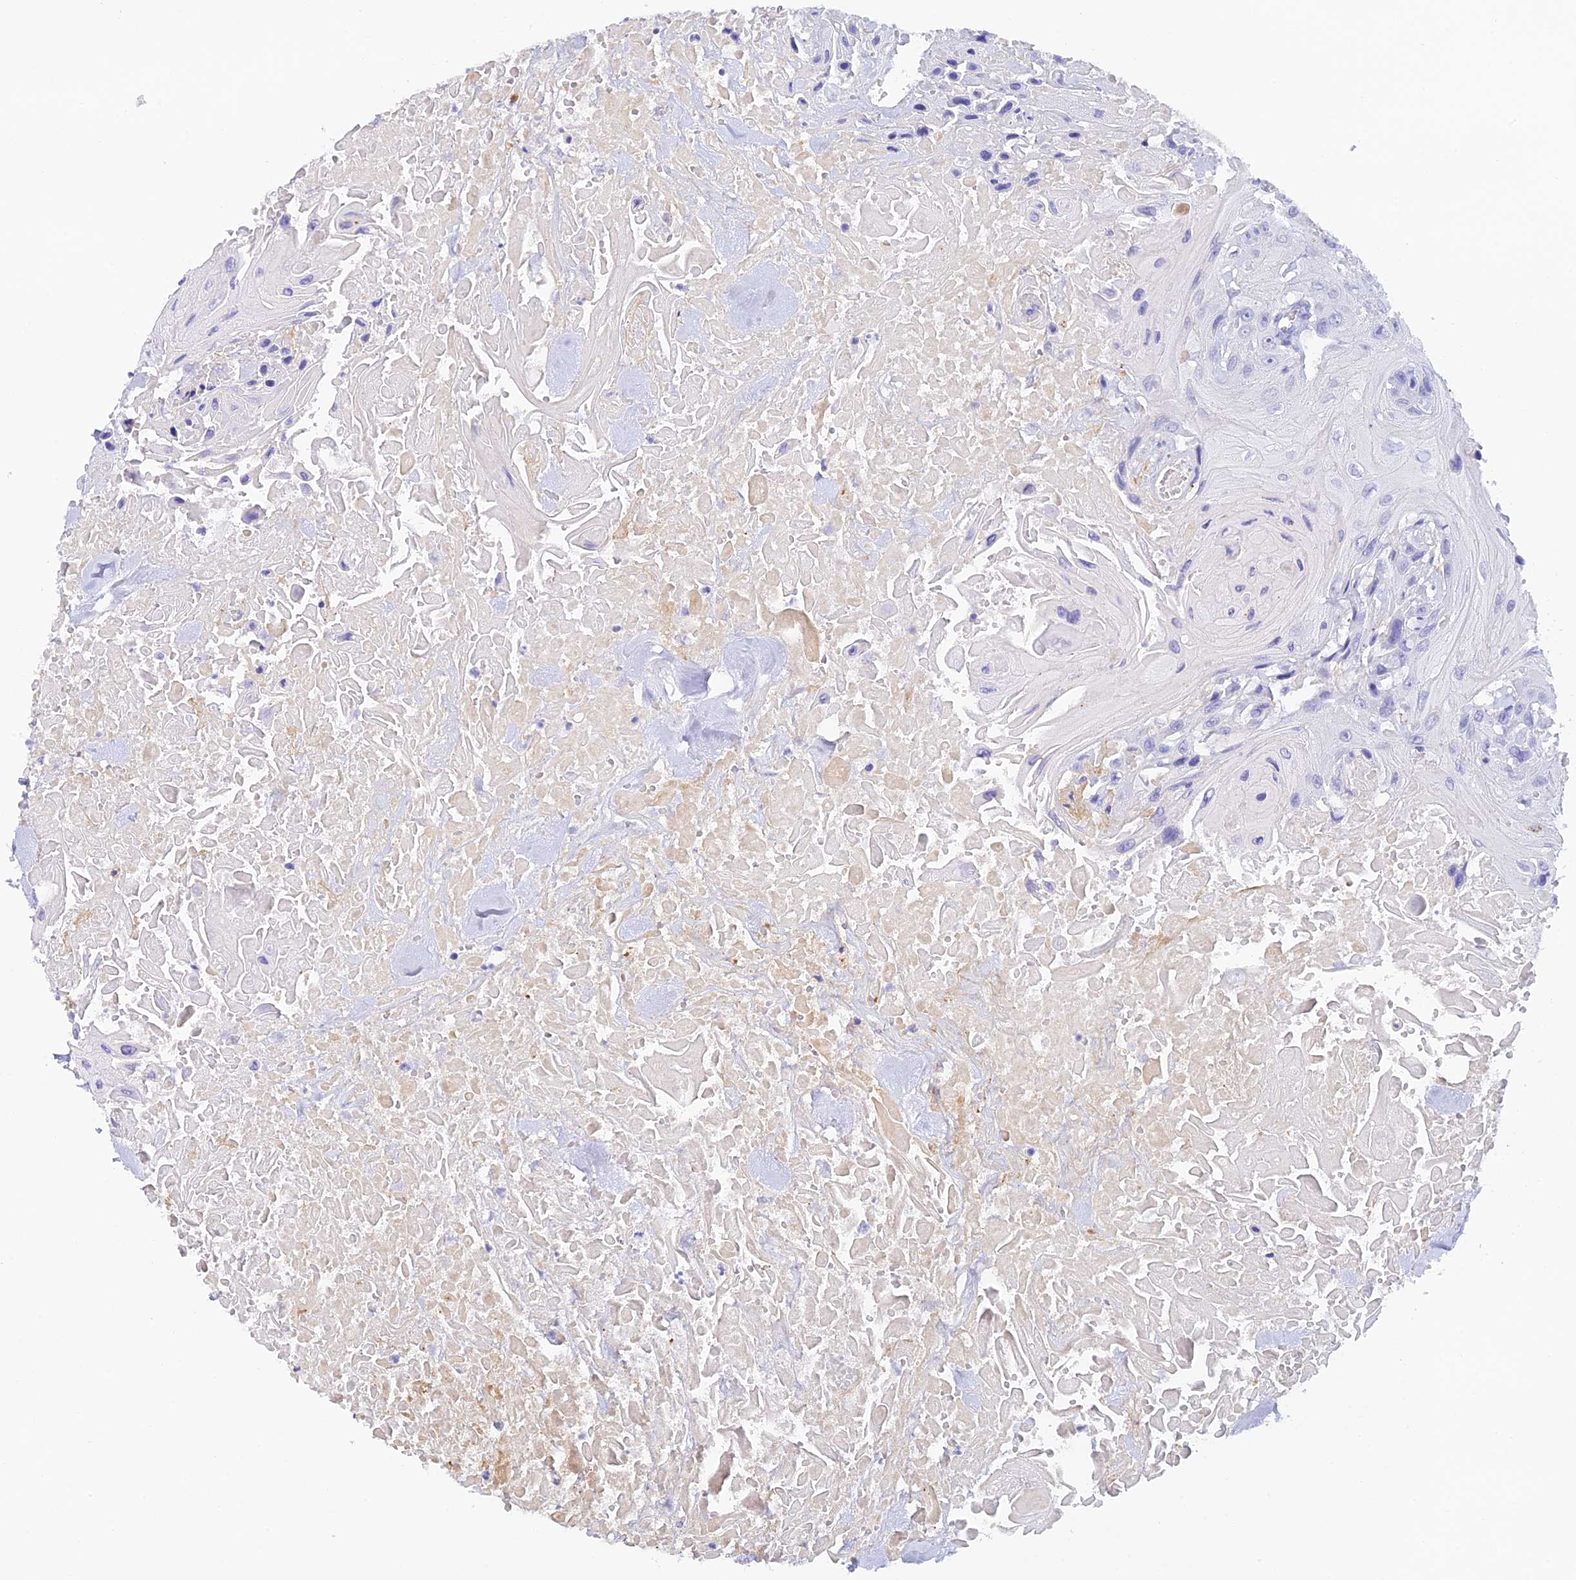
{"staining": {"intensity": "negative", "quantity": "none", "location": "none"}, "tissue": "head and neck cancer", "cell_type": "Tumor cells", "image_type": "cancer", "snomed": [{"axis": "morphology", "description": "Squamous cell carcinoma, NOS"}, {"axis": "topography", "description": "Head-Neck"}], "caption": "Immunohistochemistry micrograph of human head and neck cancer (squamous cell carcinoma) stained for a protein (brown), which reveals no positivity in tumor cells.", "gene": "C12orf29", "patient": {"sex": "male", "age": 81}}